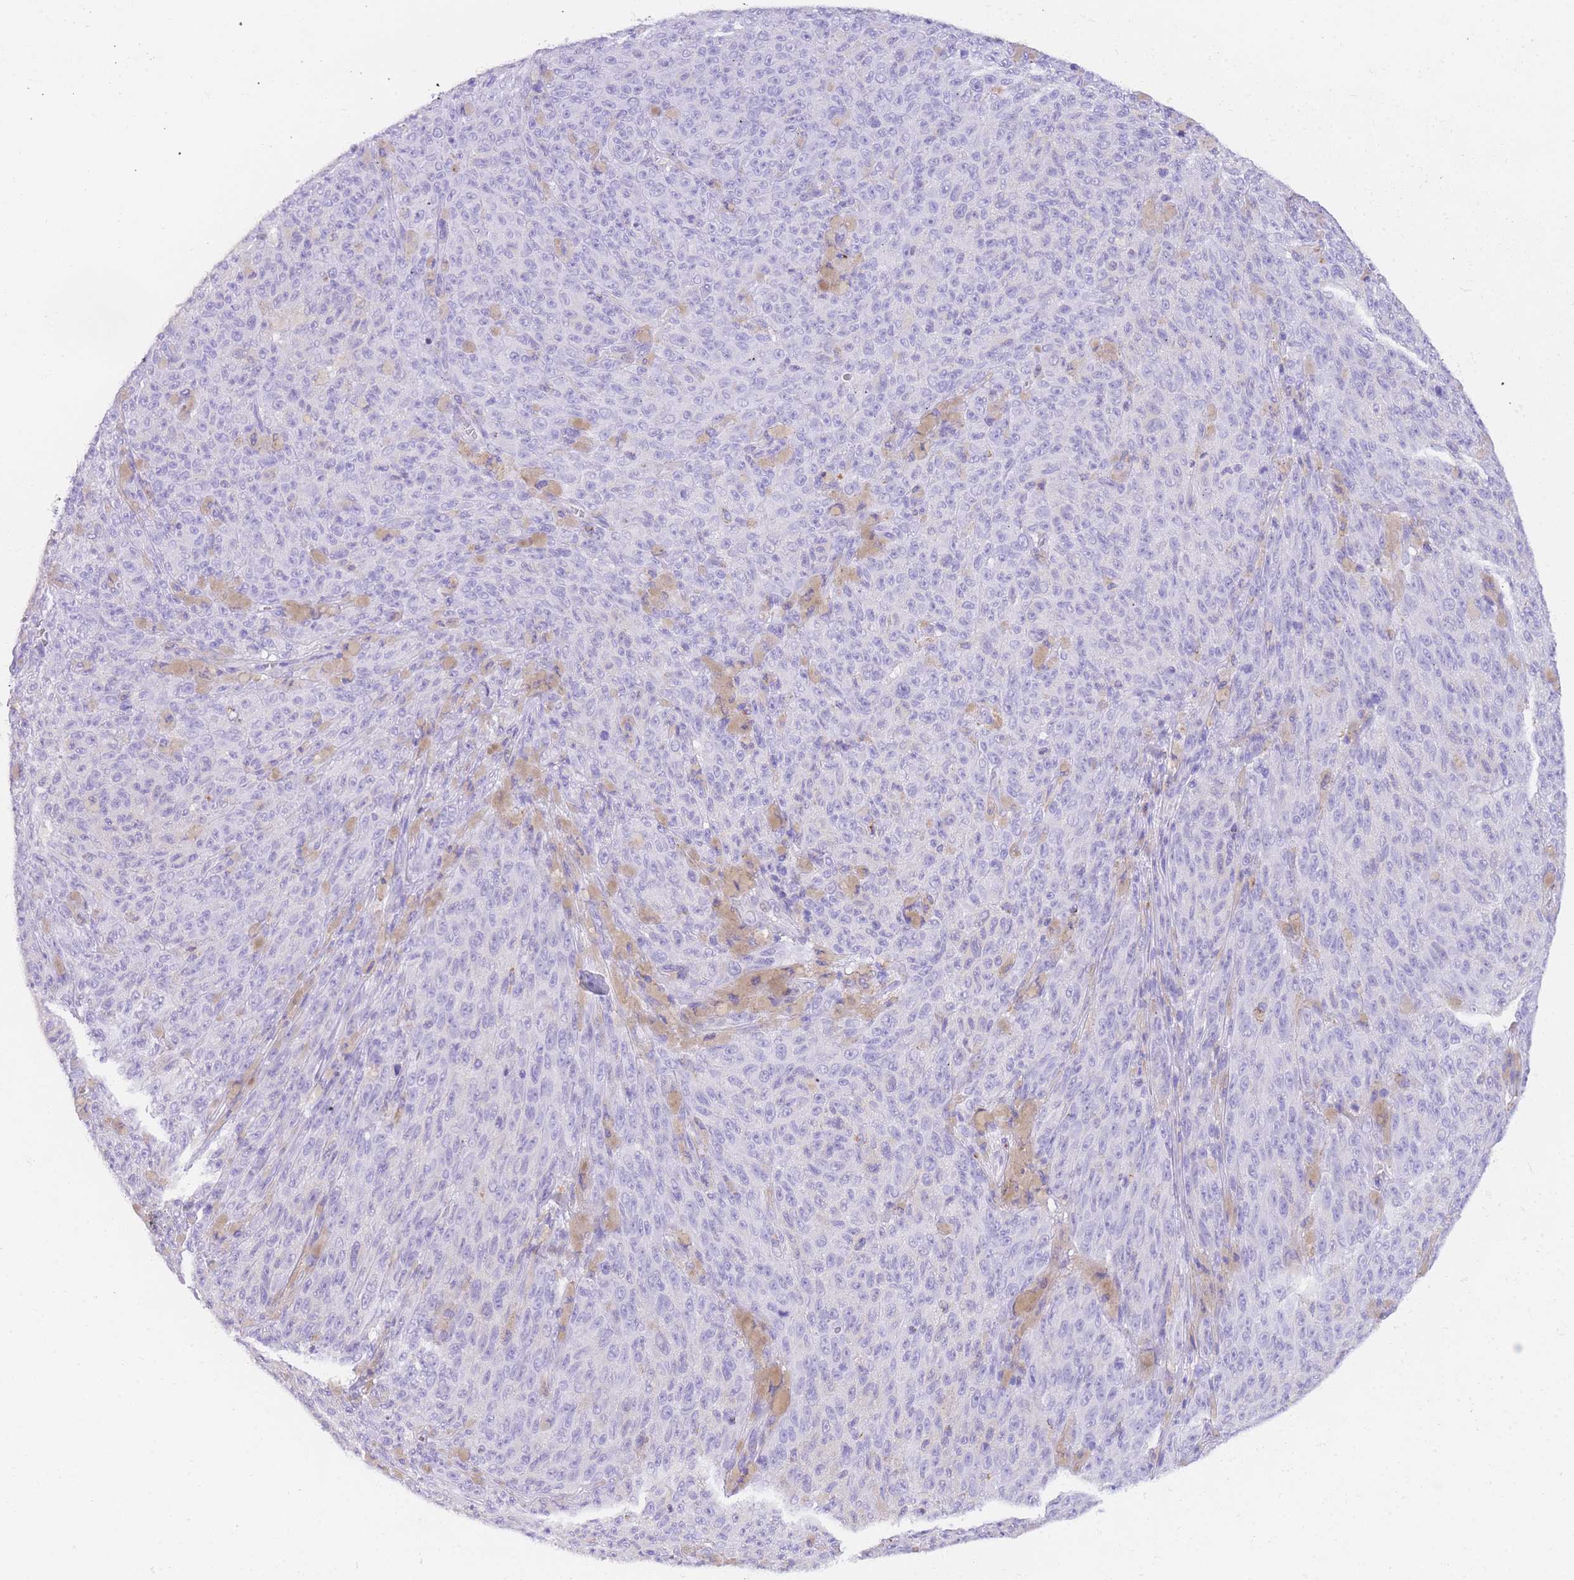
{"staining": {"intensity": "negative", "quantity": "none", "location": "none"}, "tissue": "melanoma", "cell_type": "Tumor cells", "image_type": "cancer", "snomed": [{"axis": "morphology", "description": "Malignant melanoma, NOS"}, {"axis": "topography", "description": "Skin"}], "caption": "The image shows no staining of tumor cells in malignant melanoma.", "gene": "NKD2", "patient": {"sex": "female", "age": 82}}